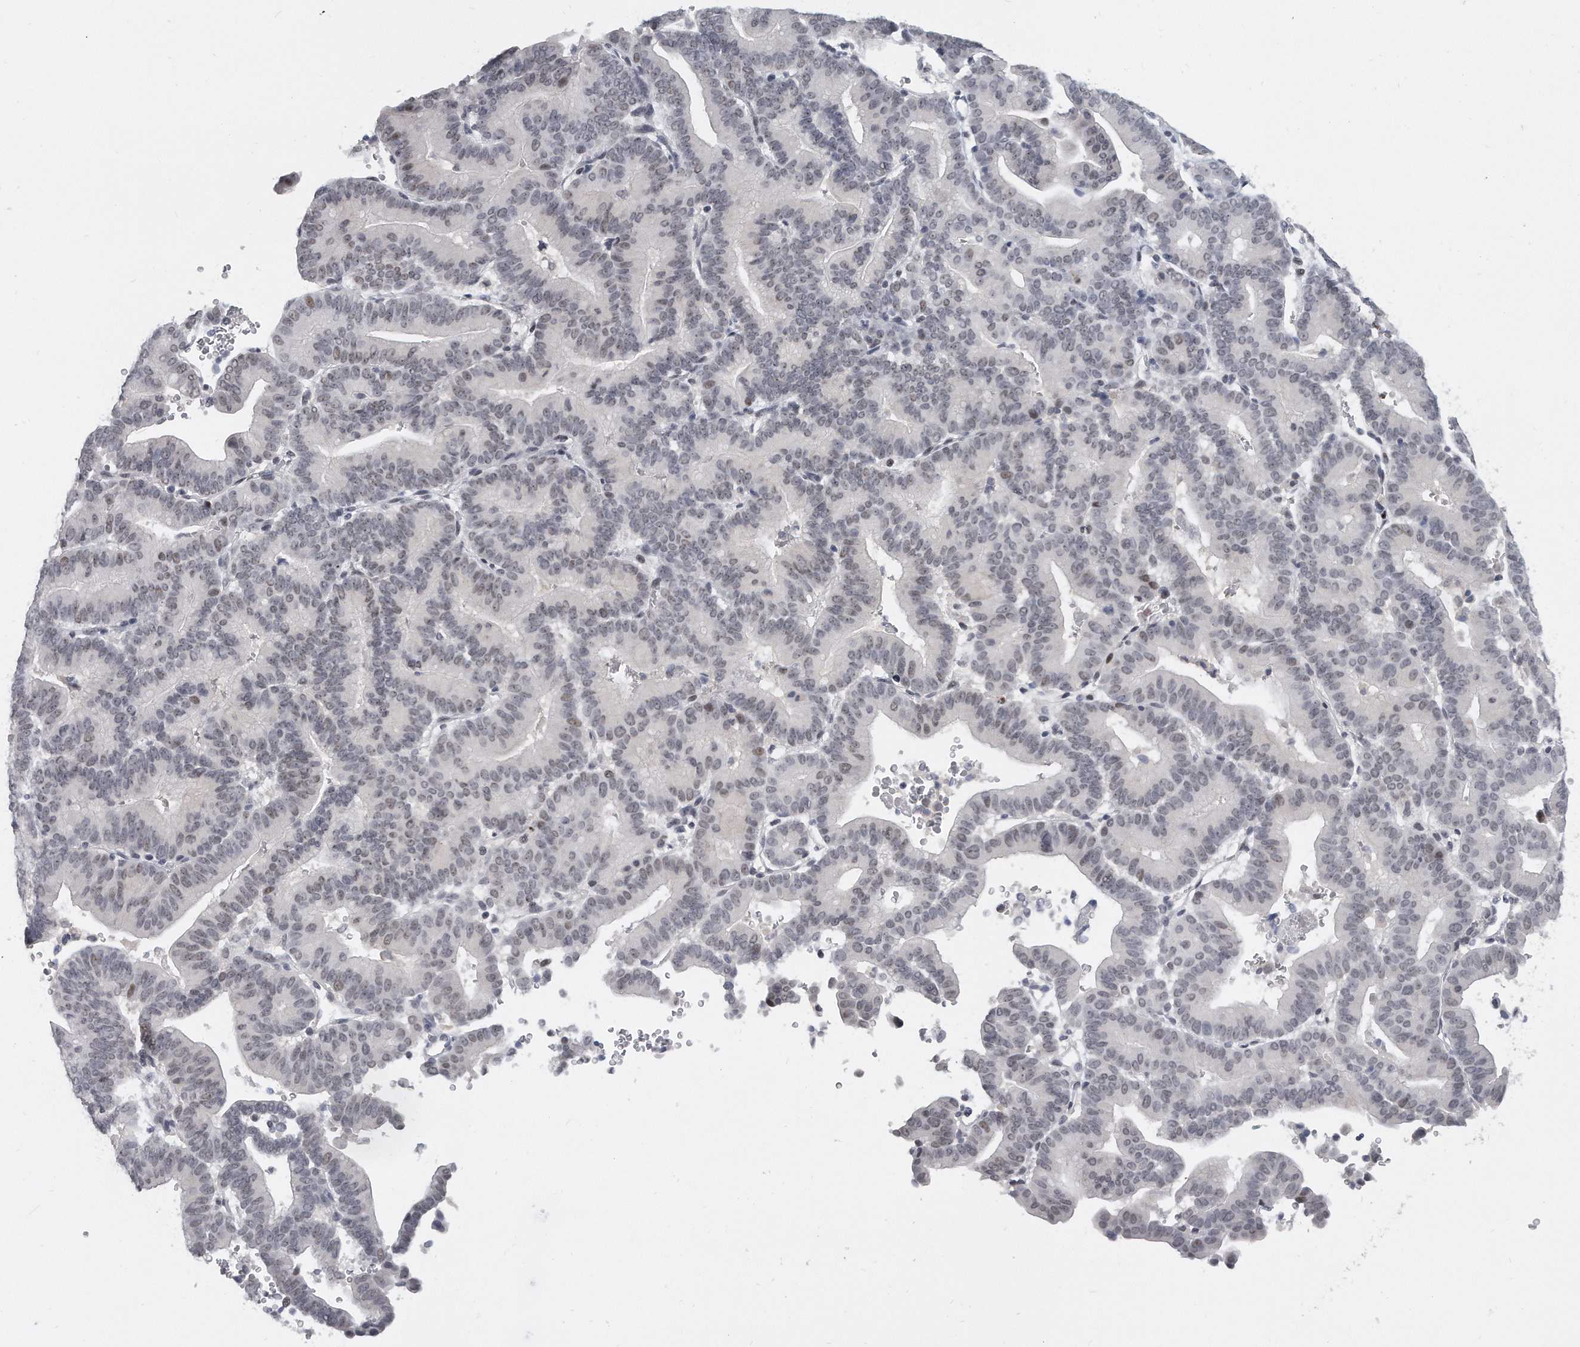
{"staining": {"intensity": "weak", "quantity": "<25%", "location": "nuclear"}, "tissue": "liver cancer", "cell_type": "Tumor cells", "image_type": "cancer", "snomed": [{"axis": "morphology", "description": "Cholangiocarcinoma"}, {"axis": "topography", "description": "Liver"}], "caption": "Immunohistochemistry (IHC) histopathology image of neoplastic tissue: human cholangiocarcinoma (liver) stained with DAB (3,3'-diaminobenzidine) reveals no significant protein positivity in tumor cells. The staining is performed using DAB (3,3'-diaminobenzidine) brown chromogen with nuclei counter-stained in using hematoxylin.", "gene": "TFCP2L1", "patient": {"sex": "female", "age": 75}}